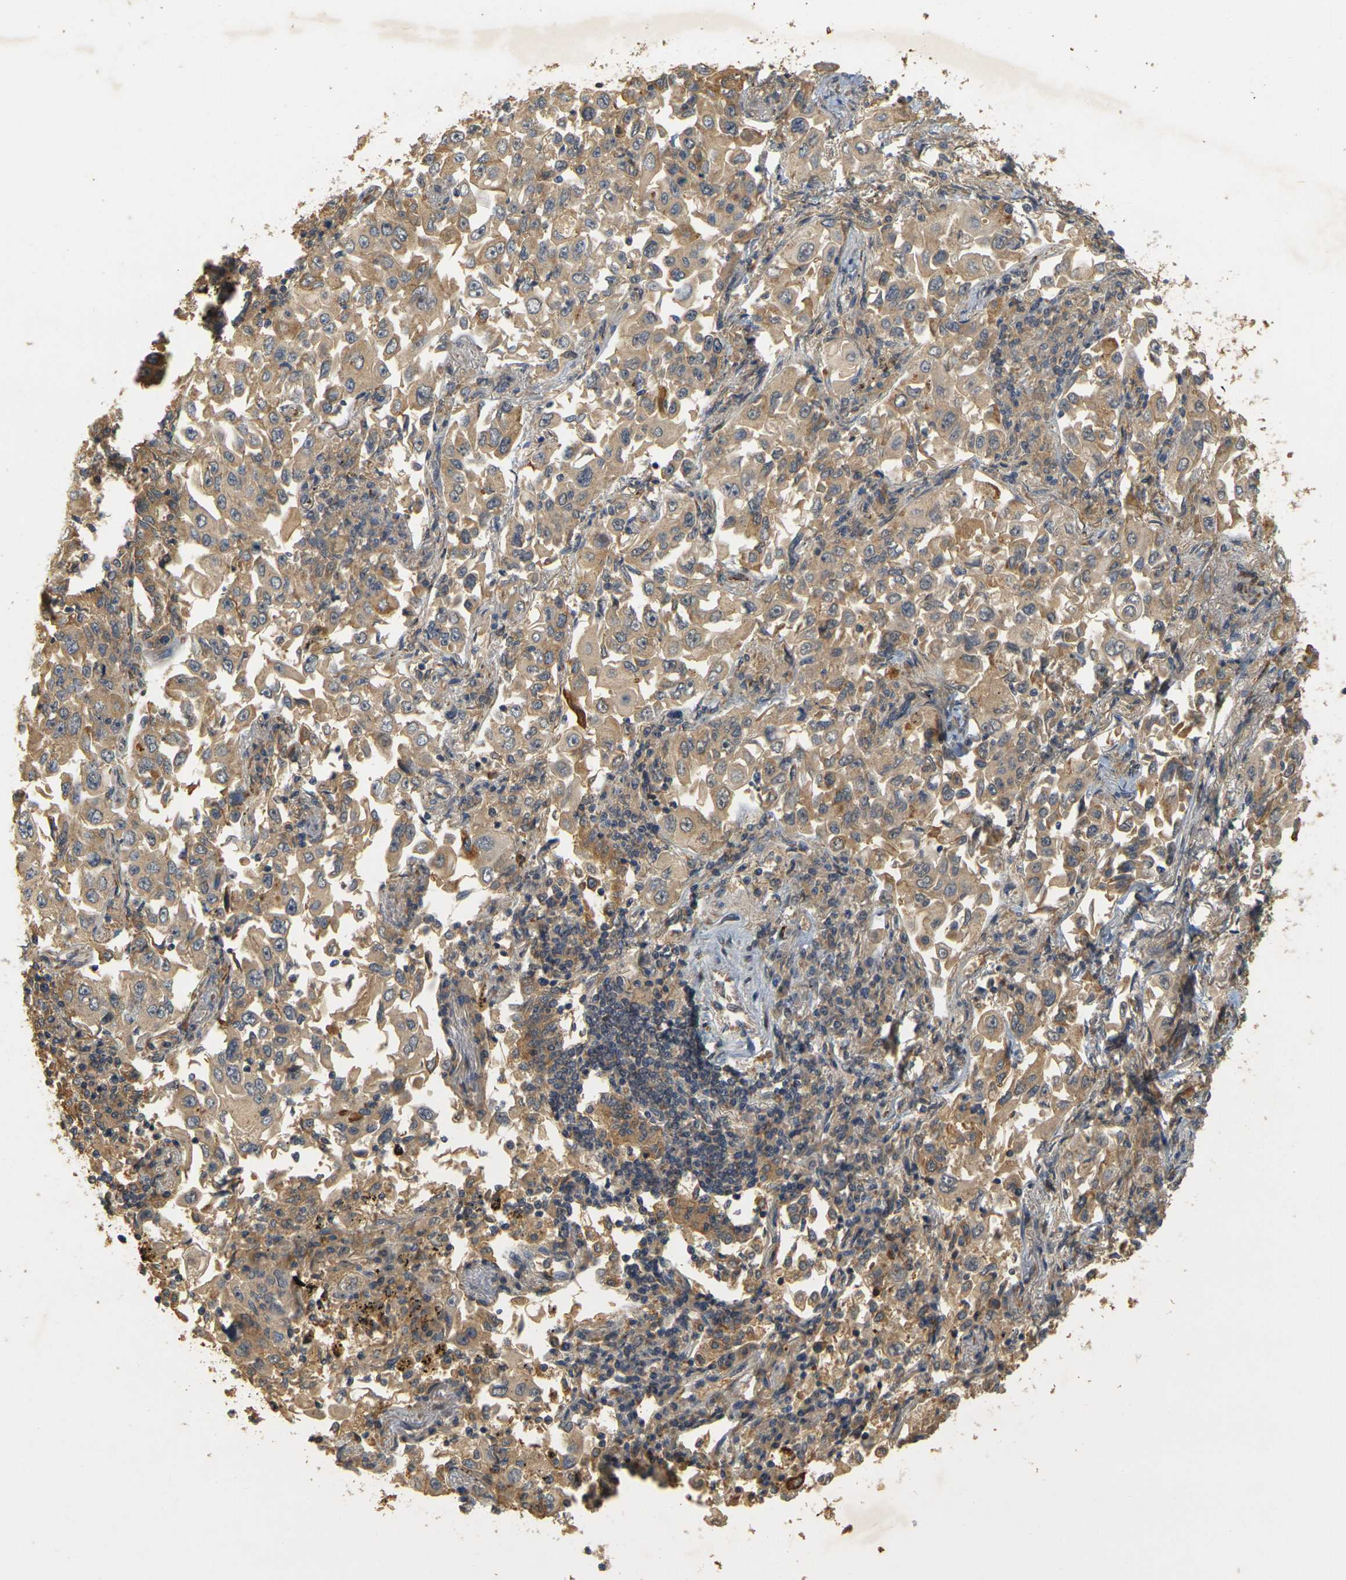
{"staining": {"intensity": "moderate", "quantity": "25%-75%", "location": "cytoplasmic/membranous"}, "tissue": "lung cancer", "cell_type": "Tumor cells", "image_type": "cancer", "snomed": [{"axis": "morphology", "description": "Adenocarcinoma, NOS"}, {"axis": "topography", "description": "Lung"}], "caption": "Moderate cytoplasmic/membranous positivity is identified in about 25%-75% of tumor cells in lung cancer (adenocarcinoma). The protein is shown in brown color, while the nuclei are stained blue.", "gene": "MEGF9", "patient": {"sex": "male", "age": 84}}